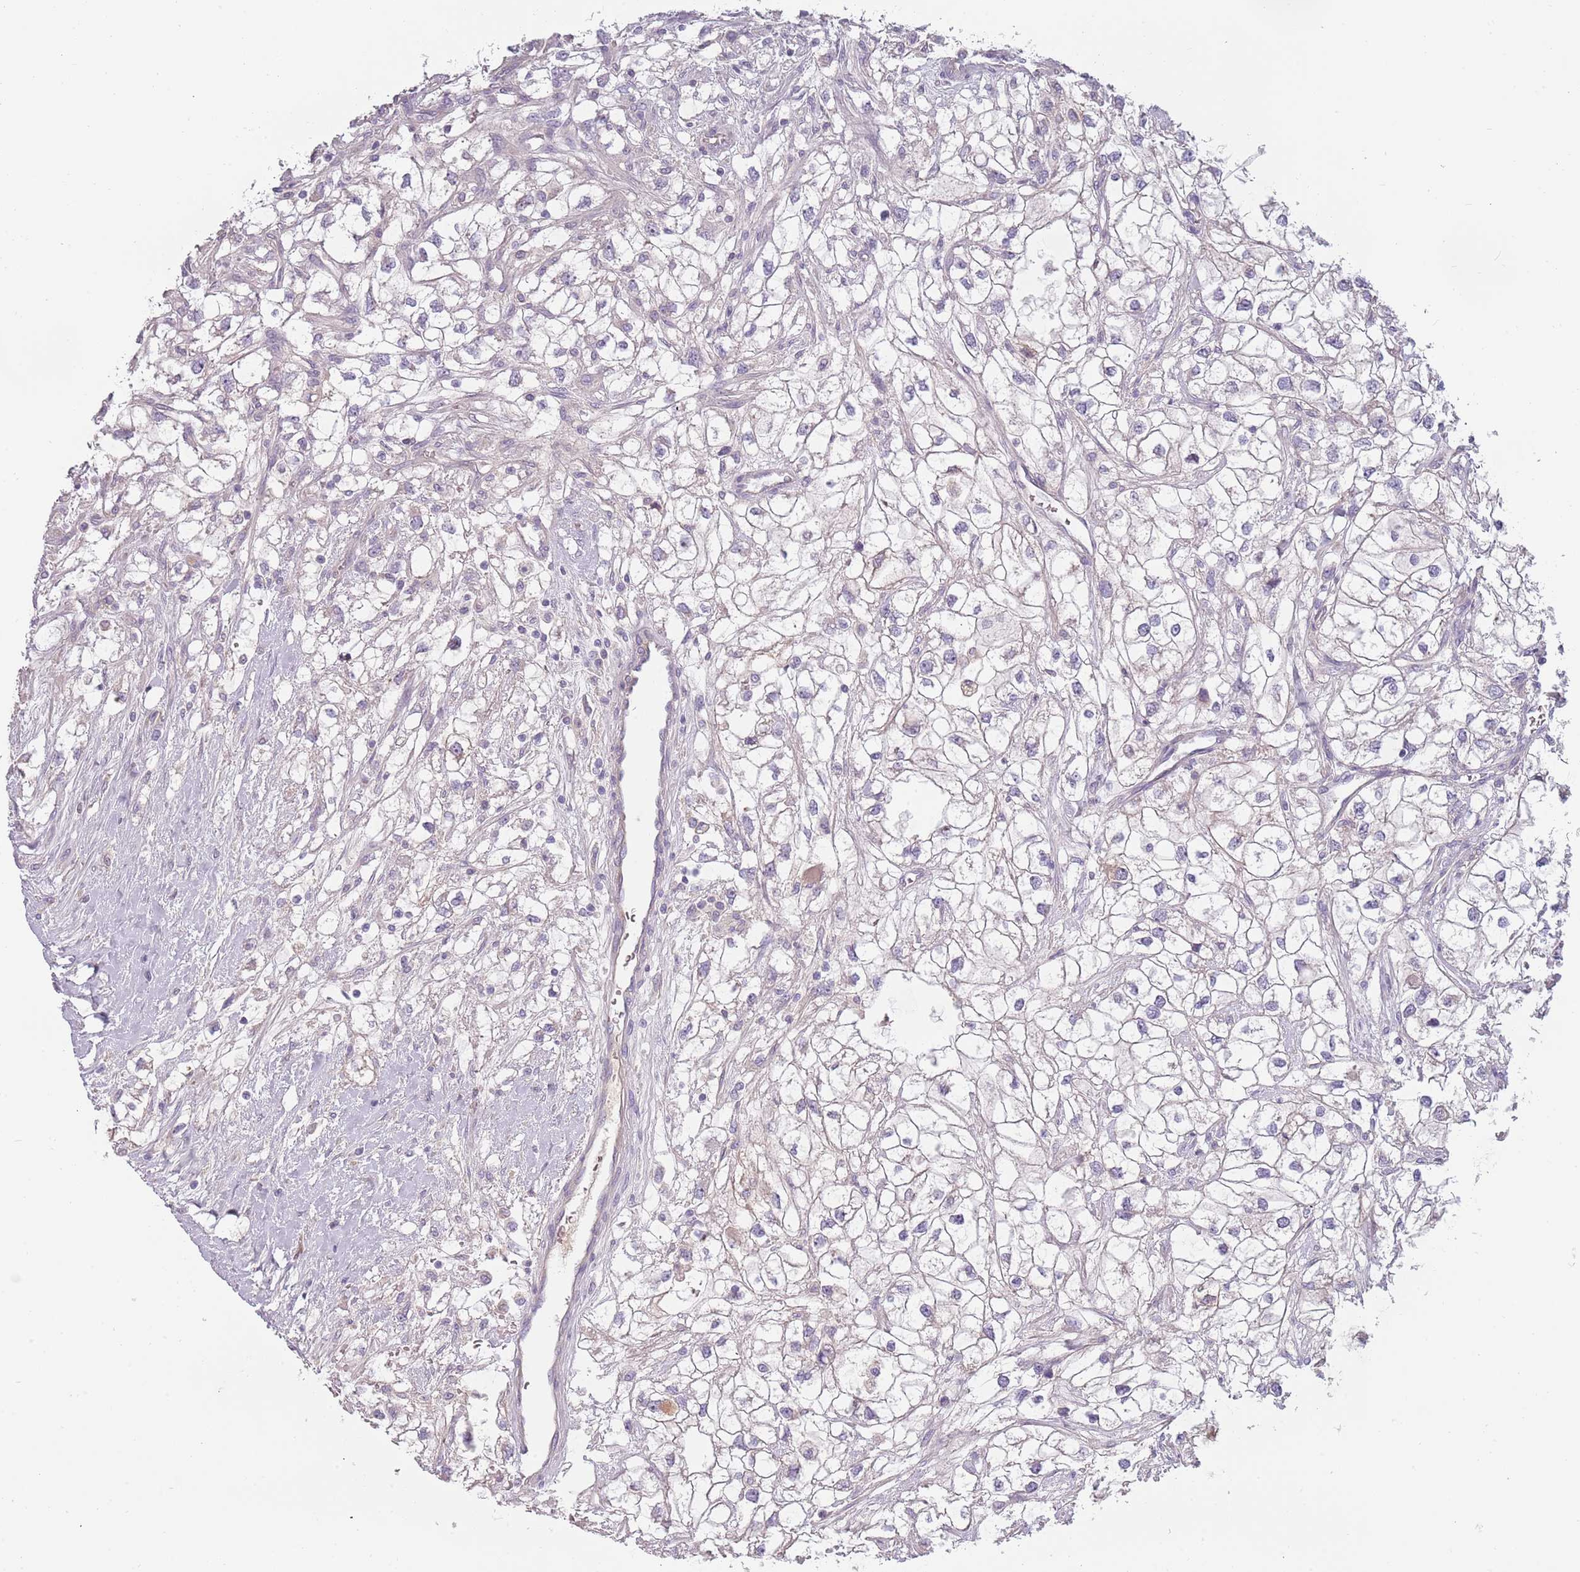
{"staining": {"intensity": "negative", "quantity": "none", "location": "none"}, "tissue": "renal cancer", "cell_type": "Tumor cells", "image_type": "cancer", "snomed": [{"axis": "morphology", "description": "Adenocarcinoma, NOS"}, {"axis": "topography", "description": "Kidney"}], "caption": "The image shows no significant positivity in tumor cells of renal cancer (adenocarcinoma).", "gene": "TNFRSF6B", "patient": {"sex": "male", "age": 59}}